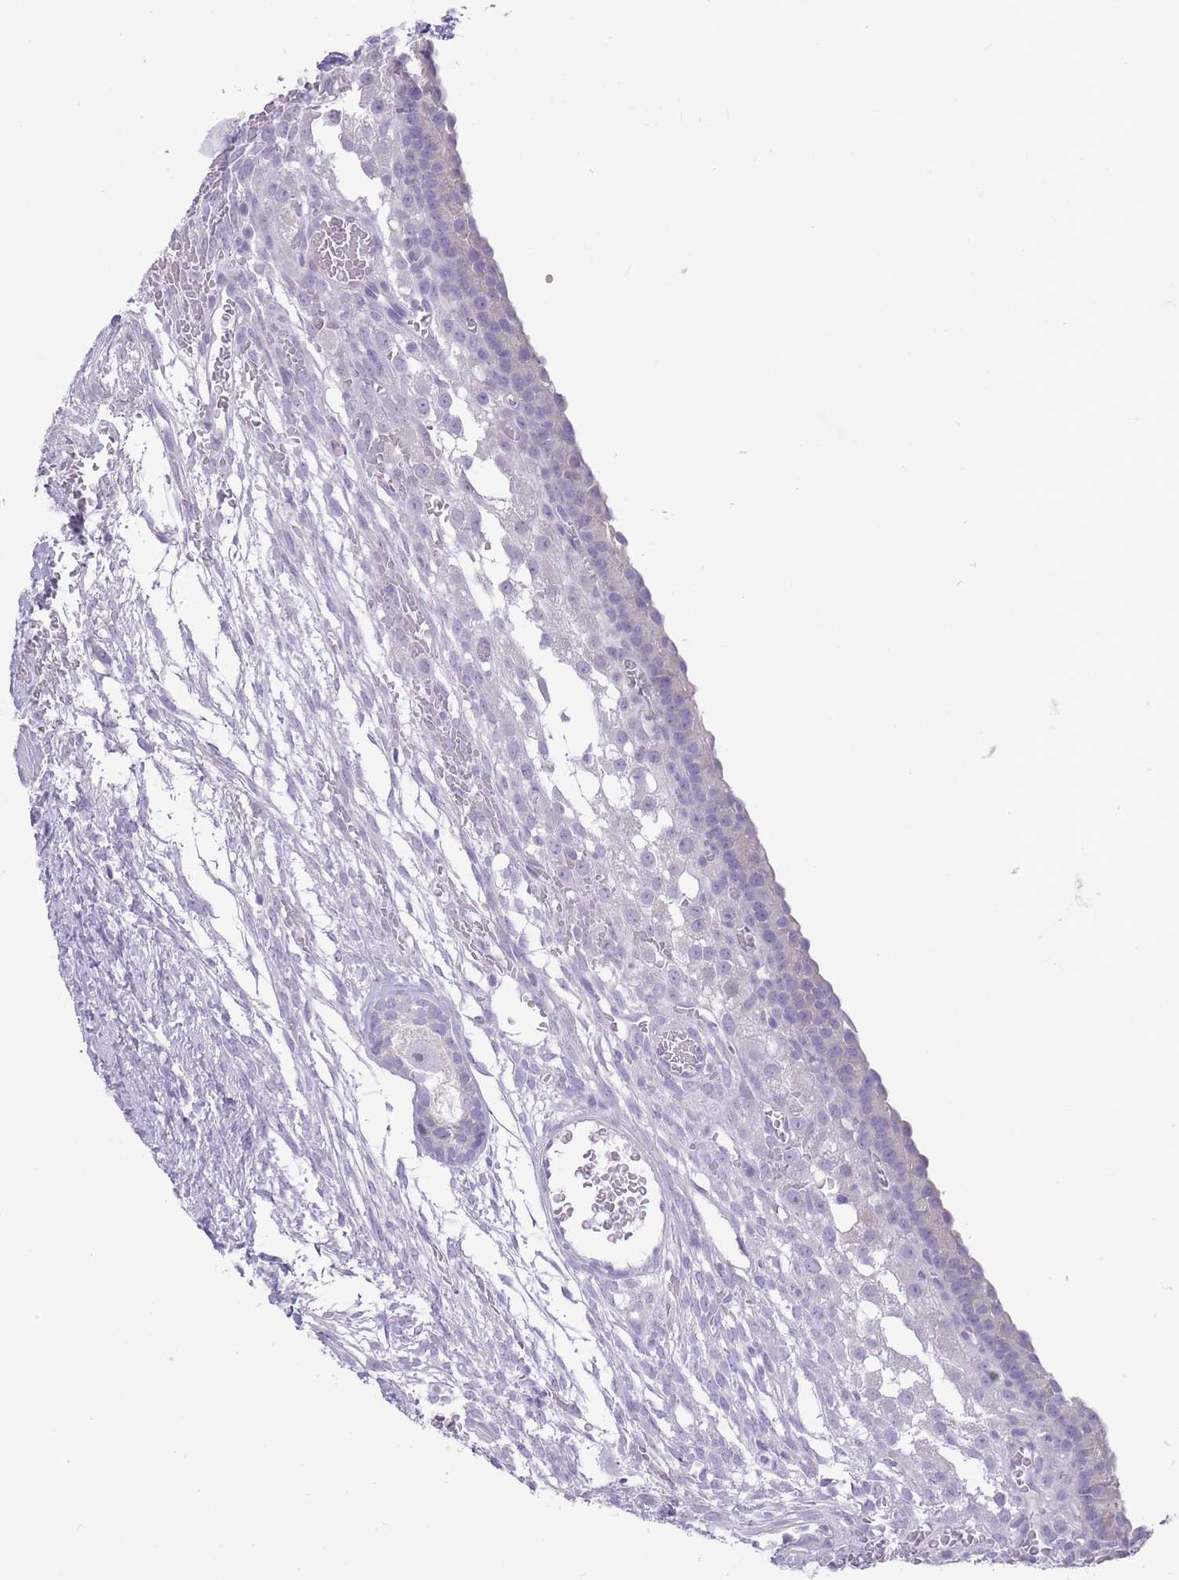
{"staining": {"intensity": "negative", "quantity": "none", "location": "none"}, "tissue": "ovary", "cell_type": "Ovarian stroma cells", "image_type": "normal", "snomed": [{"axis": "morphology", "description": "Normal tissue, NOS"}, {"axis": "topography", "description": "Ovary"}], "caption": "Immunohistochemistry (IHC) micrograph of normal ovary stained for a protein (brown), which demonstrates no staining in ovarian stroma cells.", "gene": "PAIP2B", "patient": {"sex": "female", "age": 39}}